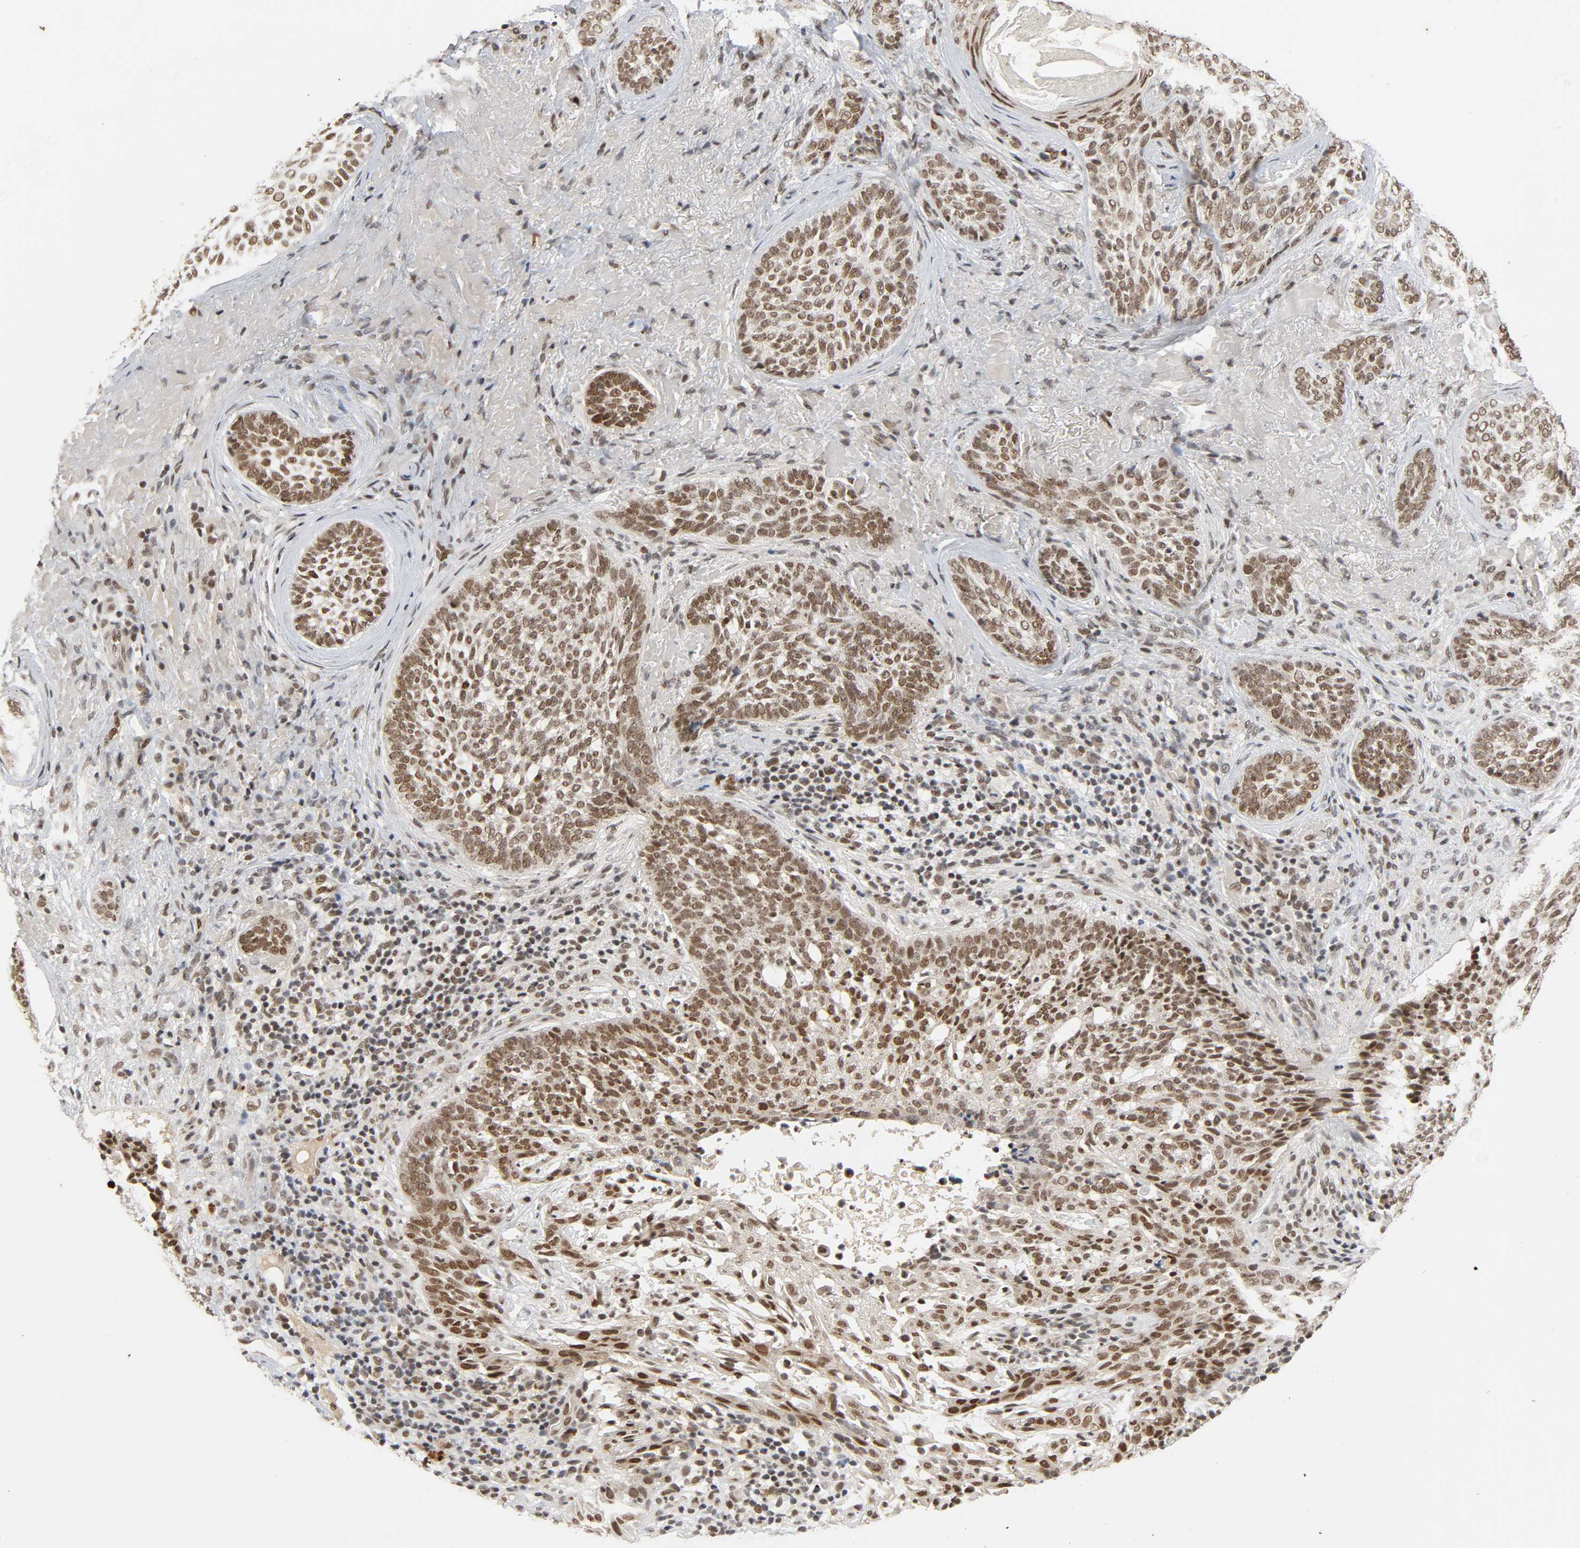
{"staining": {"intensity": "moderate", "quantity": ">75%", "location": "nuclear"}, "tissue": "skin cancer", "cell_type": "Tumor cells", "image_type": "cancer", "snomed": [{"axis": "morphology", "description": "Basal cell carcinoma"}, {"axis": "topography", "description": "Skin"}], "caption": "The image reveals staining of skin cancer (basal cell carcinoma), revealing moderate nuclear protein expression (brown color) within tumor cells.", "gene": "SMARCD1", "patient": {"sex": "male", "age": 91}}